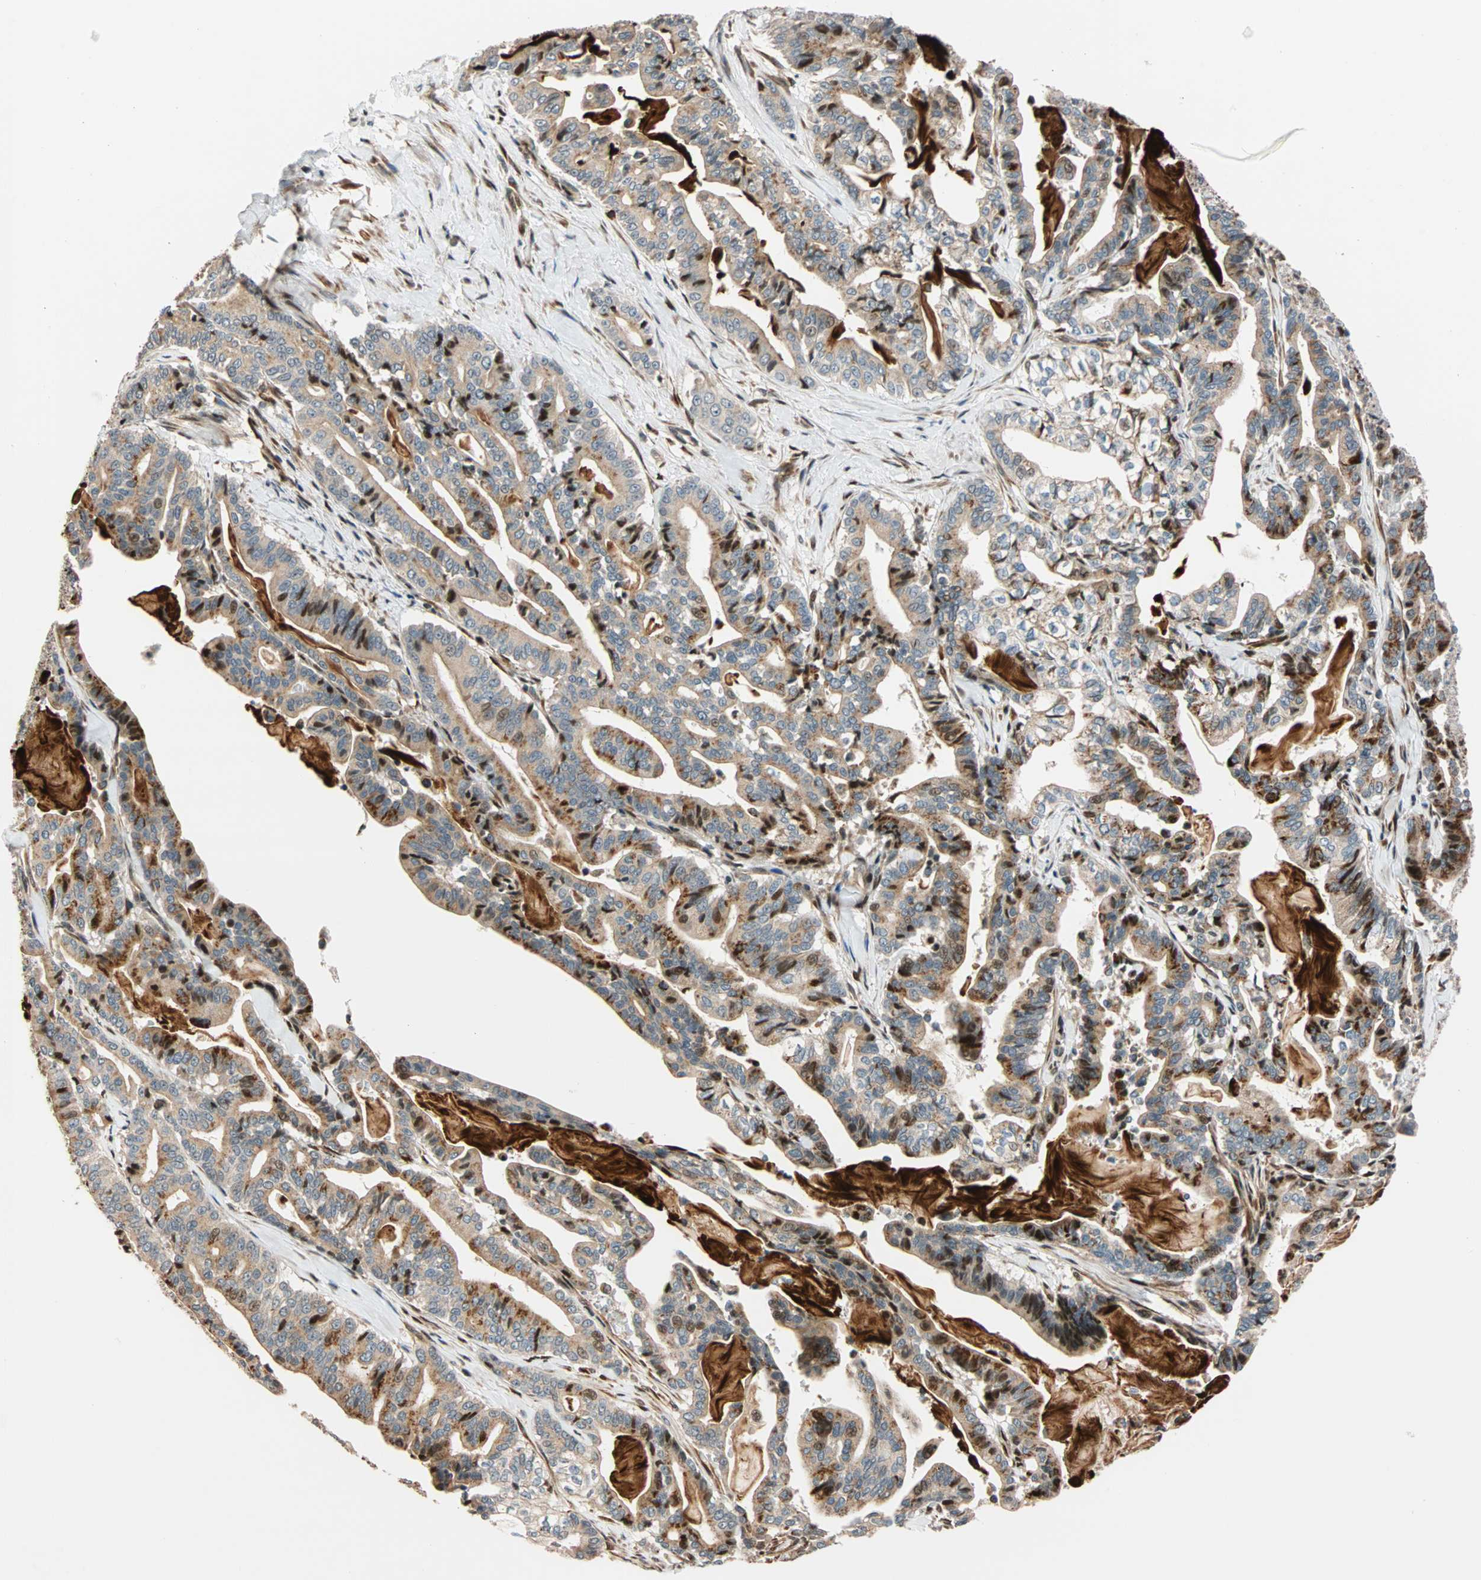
{"staining": {"intensity": "moderate", "quantity": ">75%", "location": "cytoplasmic/membranous,nuclear"}, "tissue": "pancreatic cancer", "cell_type": "Tumor cells", "image_type": "cancer", "snomed": [{"axis": "morphology", "description": "Adenocarcinoma, NOS"}, {"axis": "topography", "description": "Pancreas"}], "caption": "DAB immunohistochemical staining of human adenocarcinoma (pancreatic) reveals moderate cytoplasmic/membranous and nuclear protein expression in about >75% of tumor cells.", "gene": "HECW1", "patient": {"sex": "male", "age": 63}}